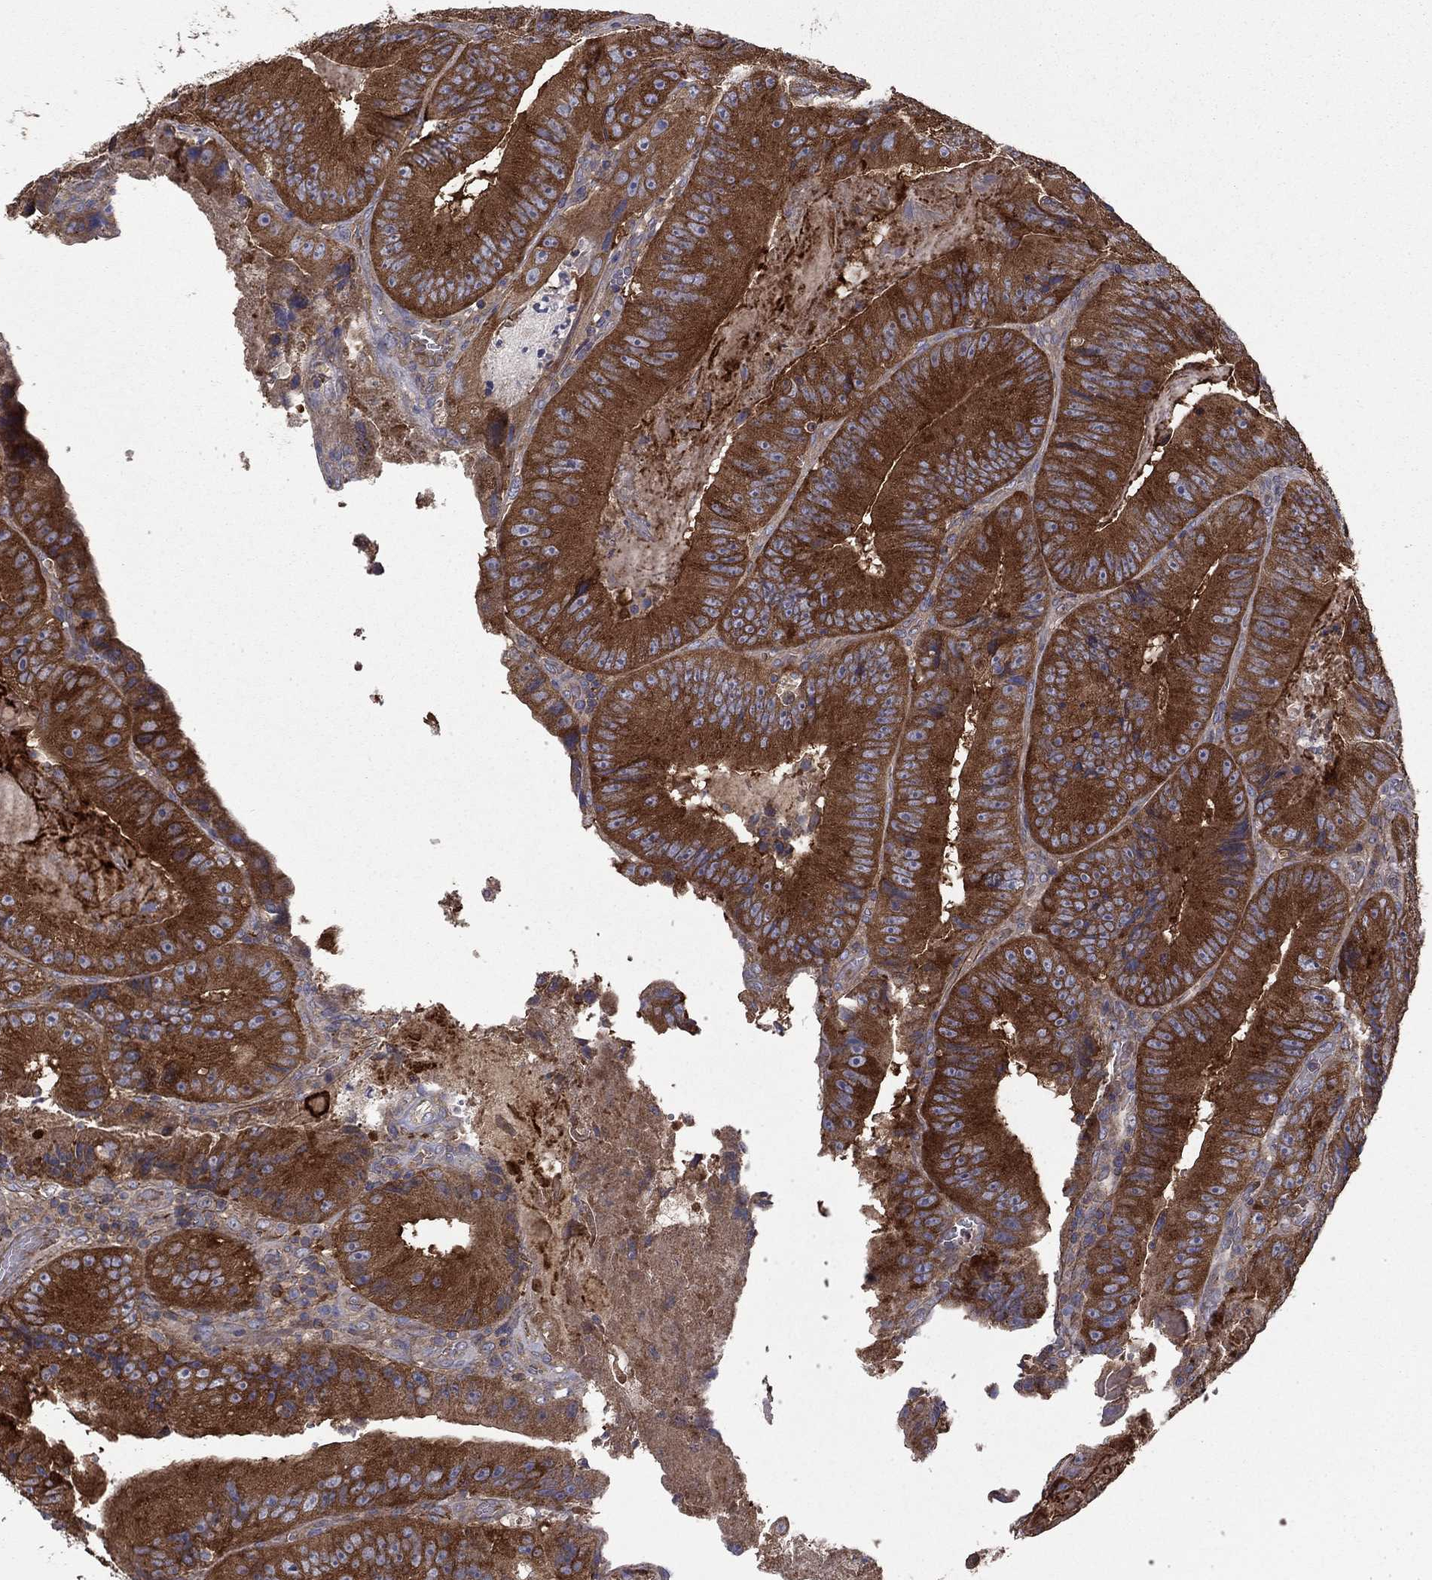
{"staining": {"intensity": "strong", "quantity": ">75%", "location": "cytoplasmic/membranous"}, "tissue": "colorectal cancer", "cell_type": "Tumor cells", "image_type": "cancer", "snomed": [{"axis": "morphology", "description": "Adenocarcinoma, NOS"}, {"axis": "topography", "description": "Colon"}], "caption": "This histopathology image reveals colorectal adenocarcinoma stained with immunohistochemistry (IHC) to label a protein in brown. The cytoplasmic/membranous of tumor cells show strong positivity for the protein. Nuclei are counter-stained blue.", "gene": "RNF123", "patient": {"sex": "female", "age": 86}}